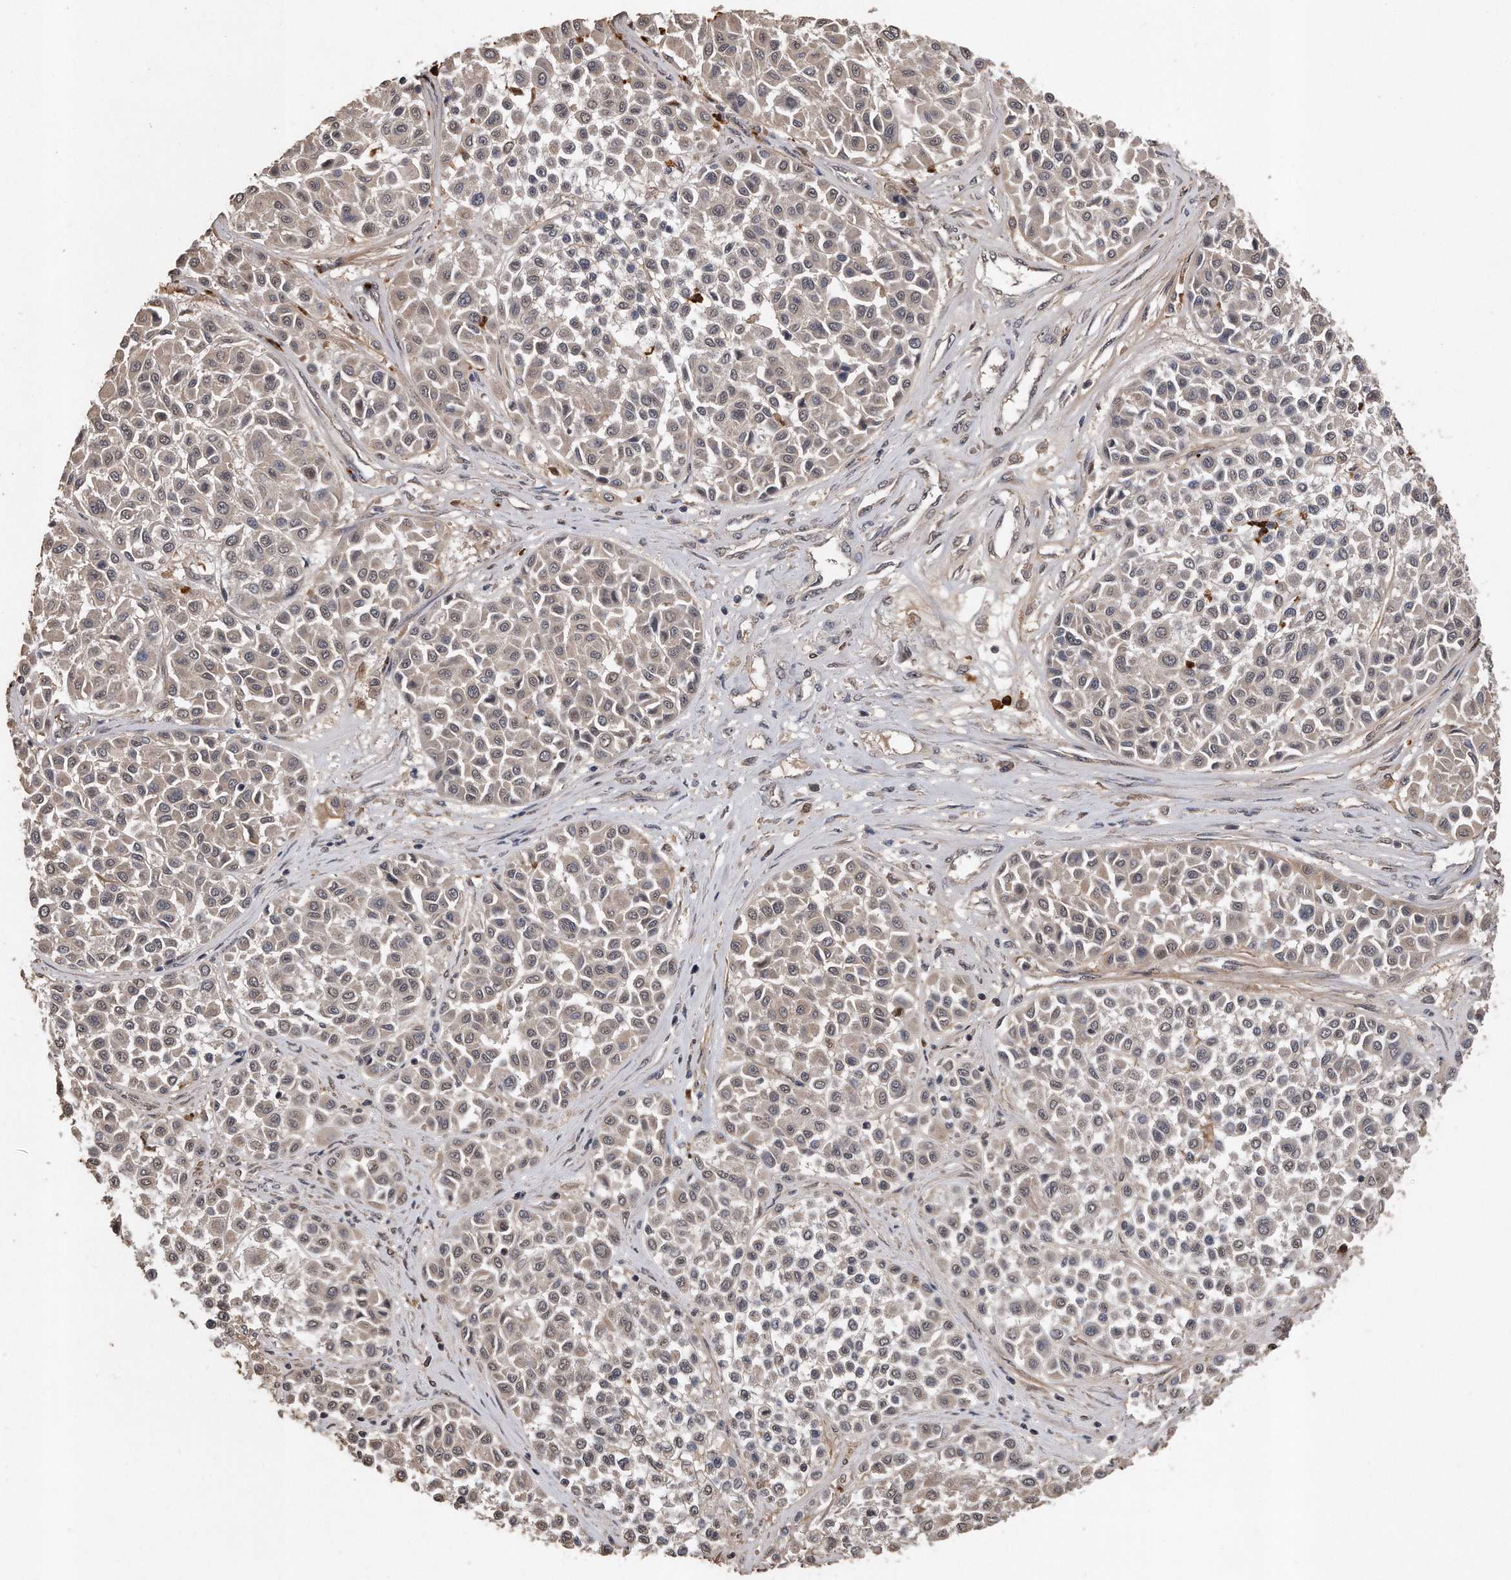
{"staining": {"intensity": "weak", "quantity": "<25%", "location": "nuclear"}, "tissue": "melanoma", "cell_type": "Tumor cells", "image_type": "cancer", "snomed": [{"axis": "morphology", "description": "Malignant melanoma, Metastatic site"}, {"axis": "topography", "description": "Soft tissue"}], "caption": "IHC micrograph of neoplastic tissue: melanoma stained with DAB shows no significant protein expression in tumor cells.", "gene": "PELO", "patient": {"sex": "male", "age": 41}}